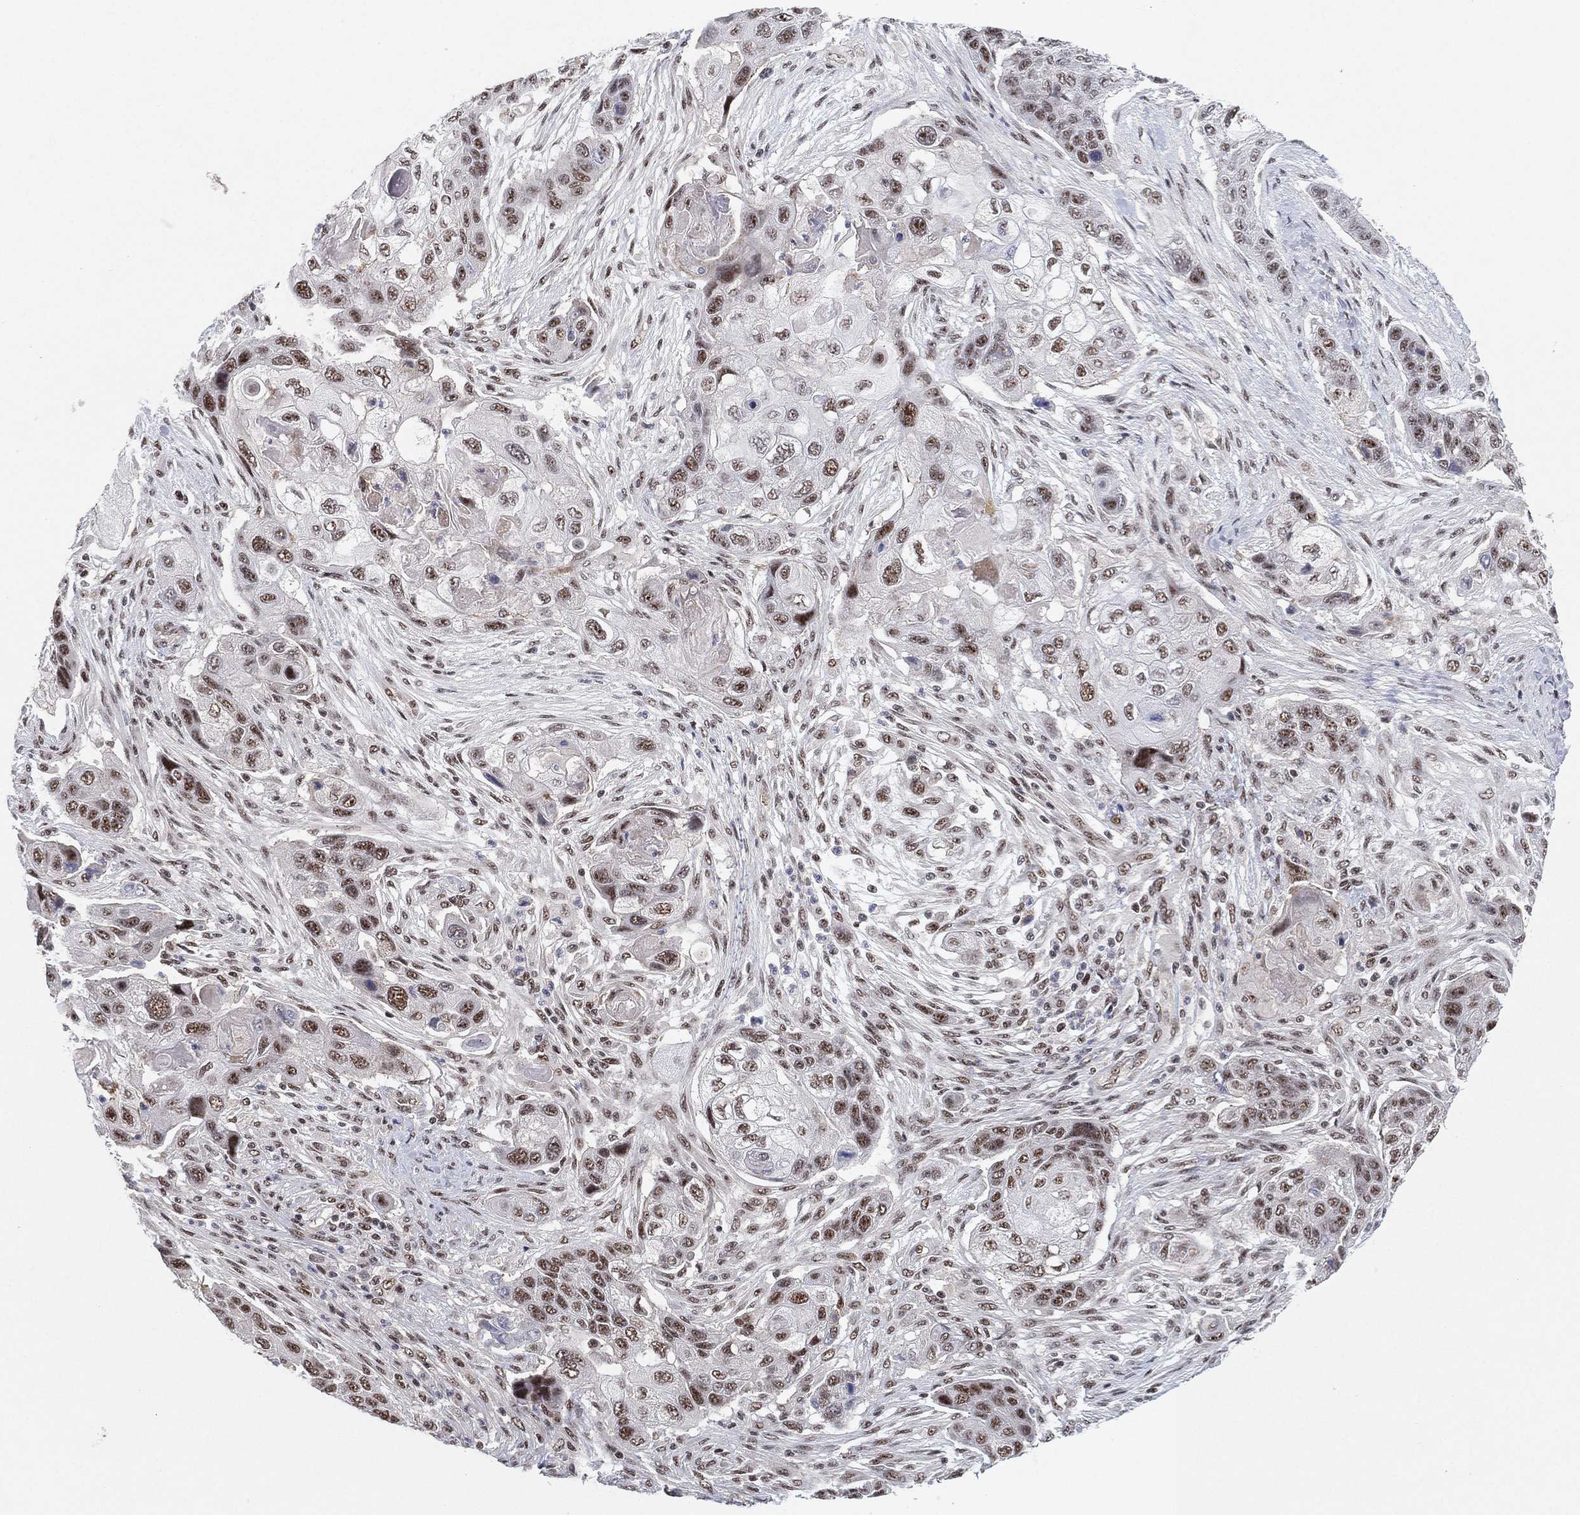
{"staining": {"intensity": "moderate", "quantity": "<25%", "location": "nuclear"}, "tissue": "lung cancer", "cell_type": "Tumor cells", "image_type": "cancer", "snomed": [{"axis": "morphology", "description": "Squamous cell carcinoma, NOS"}, {"axis": "topography", "description": "Lung"}], "caption": "Lung cancer stained with a protein marker displays moderate staining in tumor cells.", "gene": "DGCR8", "patient": {"sex": "male", "age": 69}}